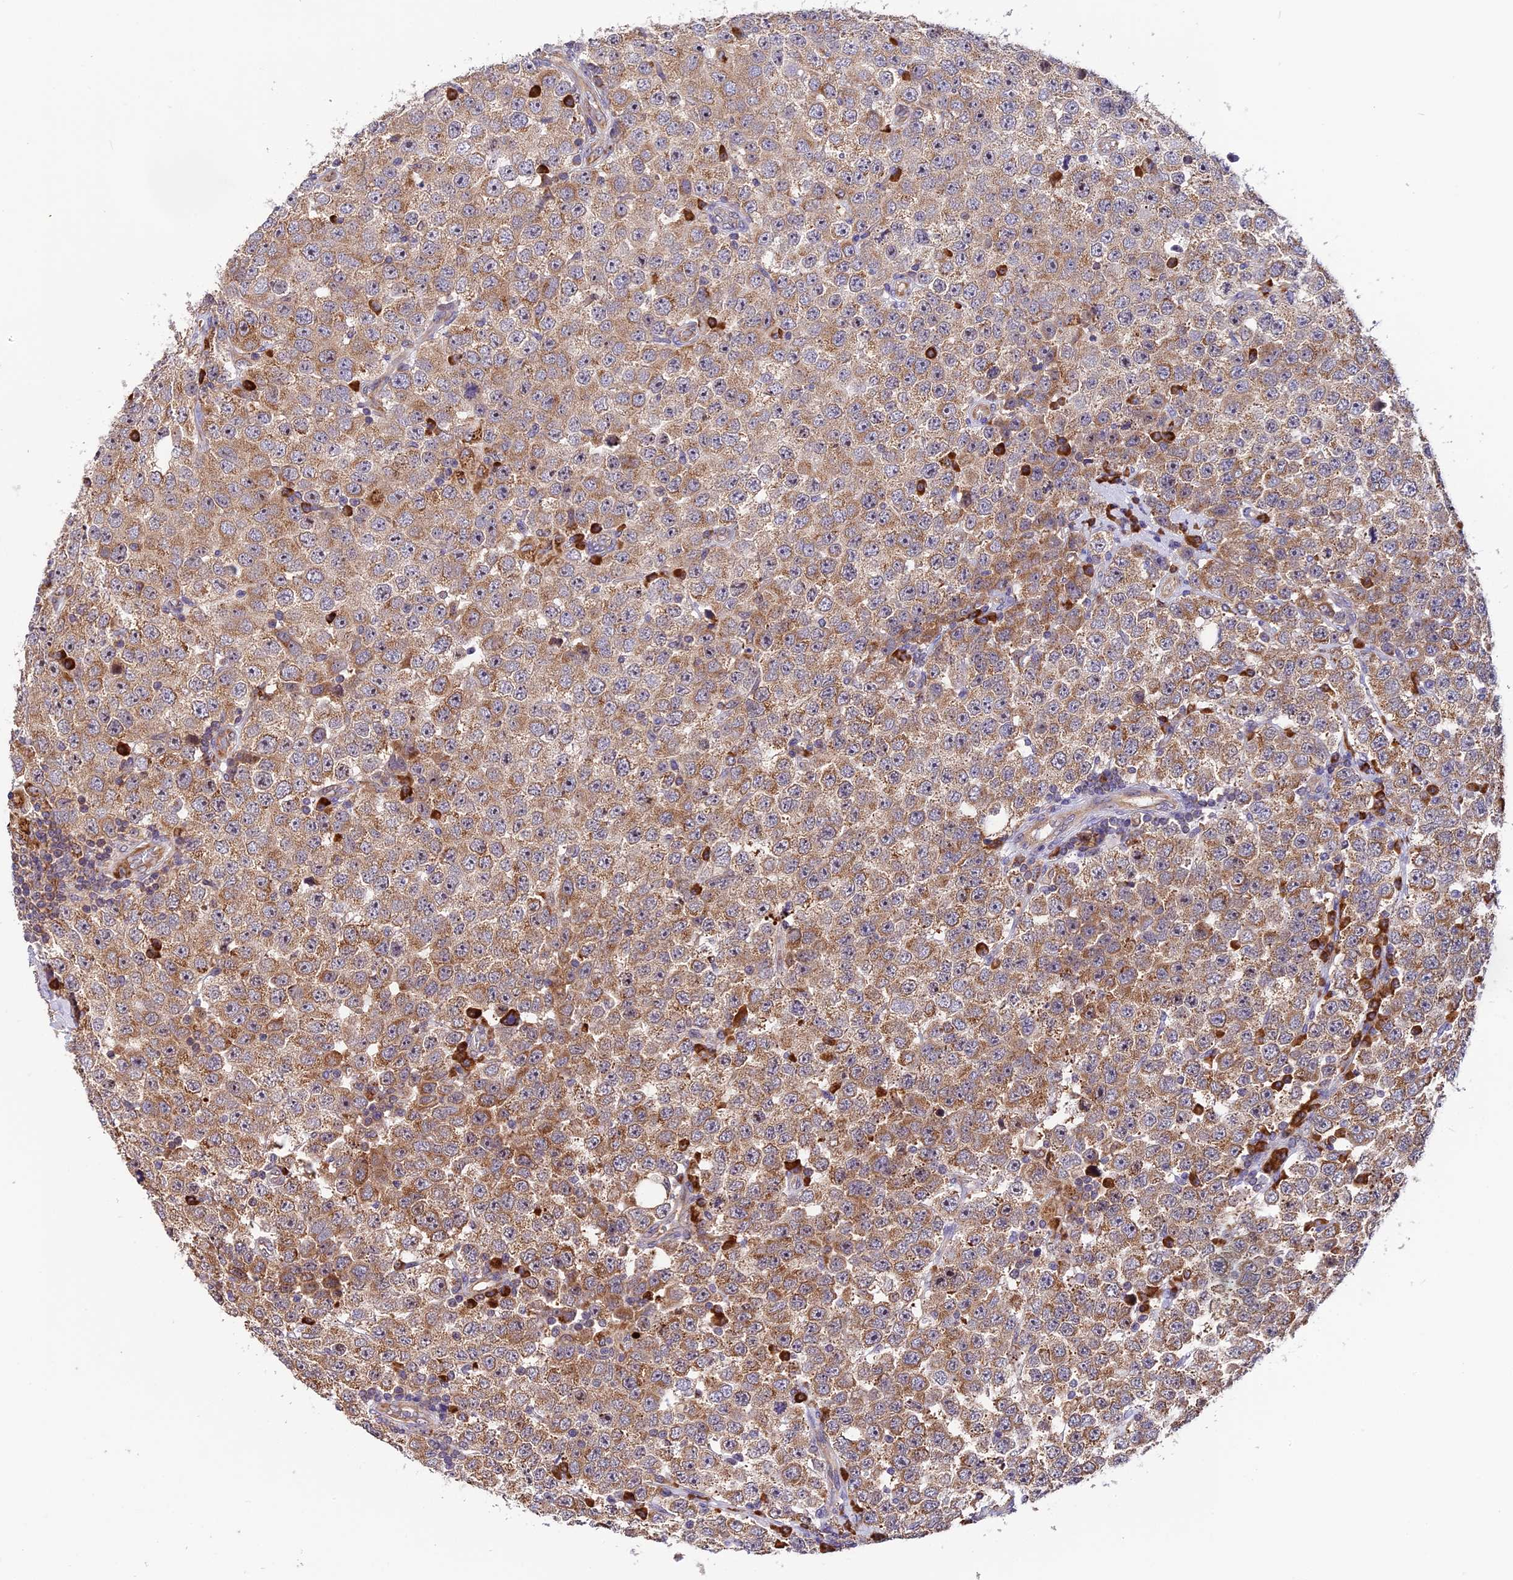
{"staining": {"intensity": "moderate", "quantity": ">75%", "location": "cytoplasmic/membranous"}, "tissue": "testis cancer", "cell_type": "Tumor cells", "image_type": "cancer", "snomed": [{"axis": "morphology", "description": "Seminoma, NOS"}, {"axis": "topography", "description": "Testis"}], "caption": "Immunohistochemistry micrograph of neoplastic tissue: testis cancer (seminoma) stained using immunohistochemistry (IHC) reveals medium levels of moderate protein expression localized specifically in the cytoplasmic/membranous of tumor cells, appearing as a cytoplasmic/membranous brown color.", "gene": "GNPTAB", "patient": {"sex": "male", "age": 28}}